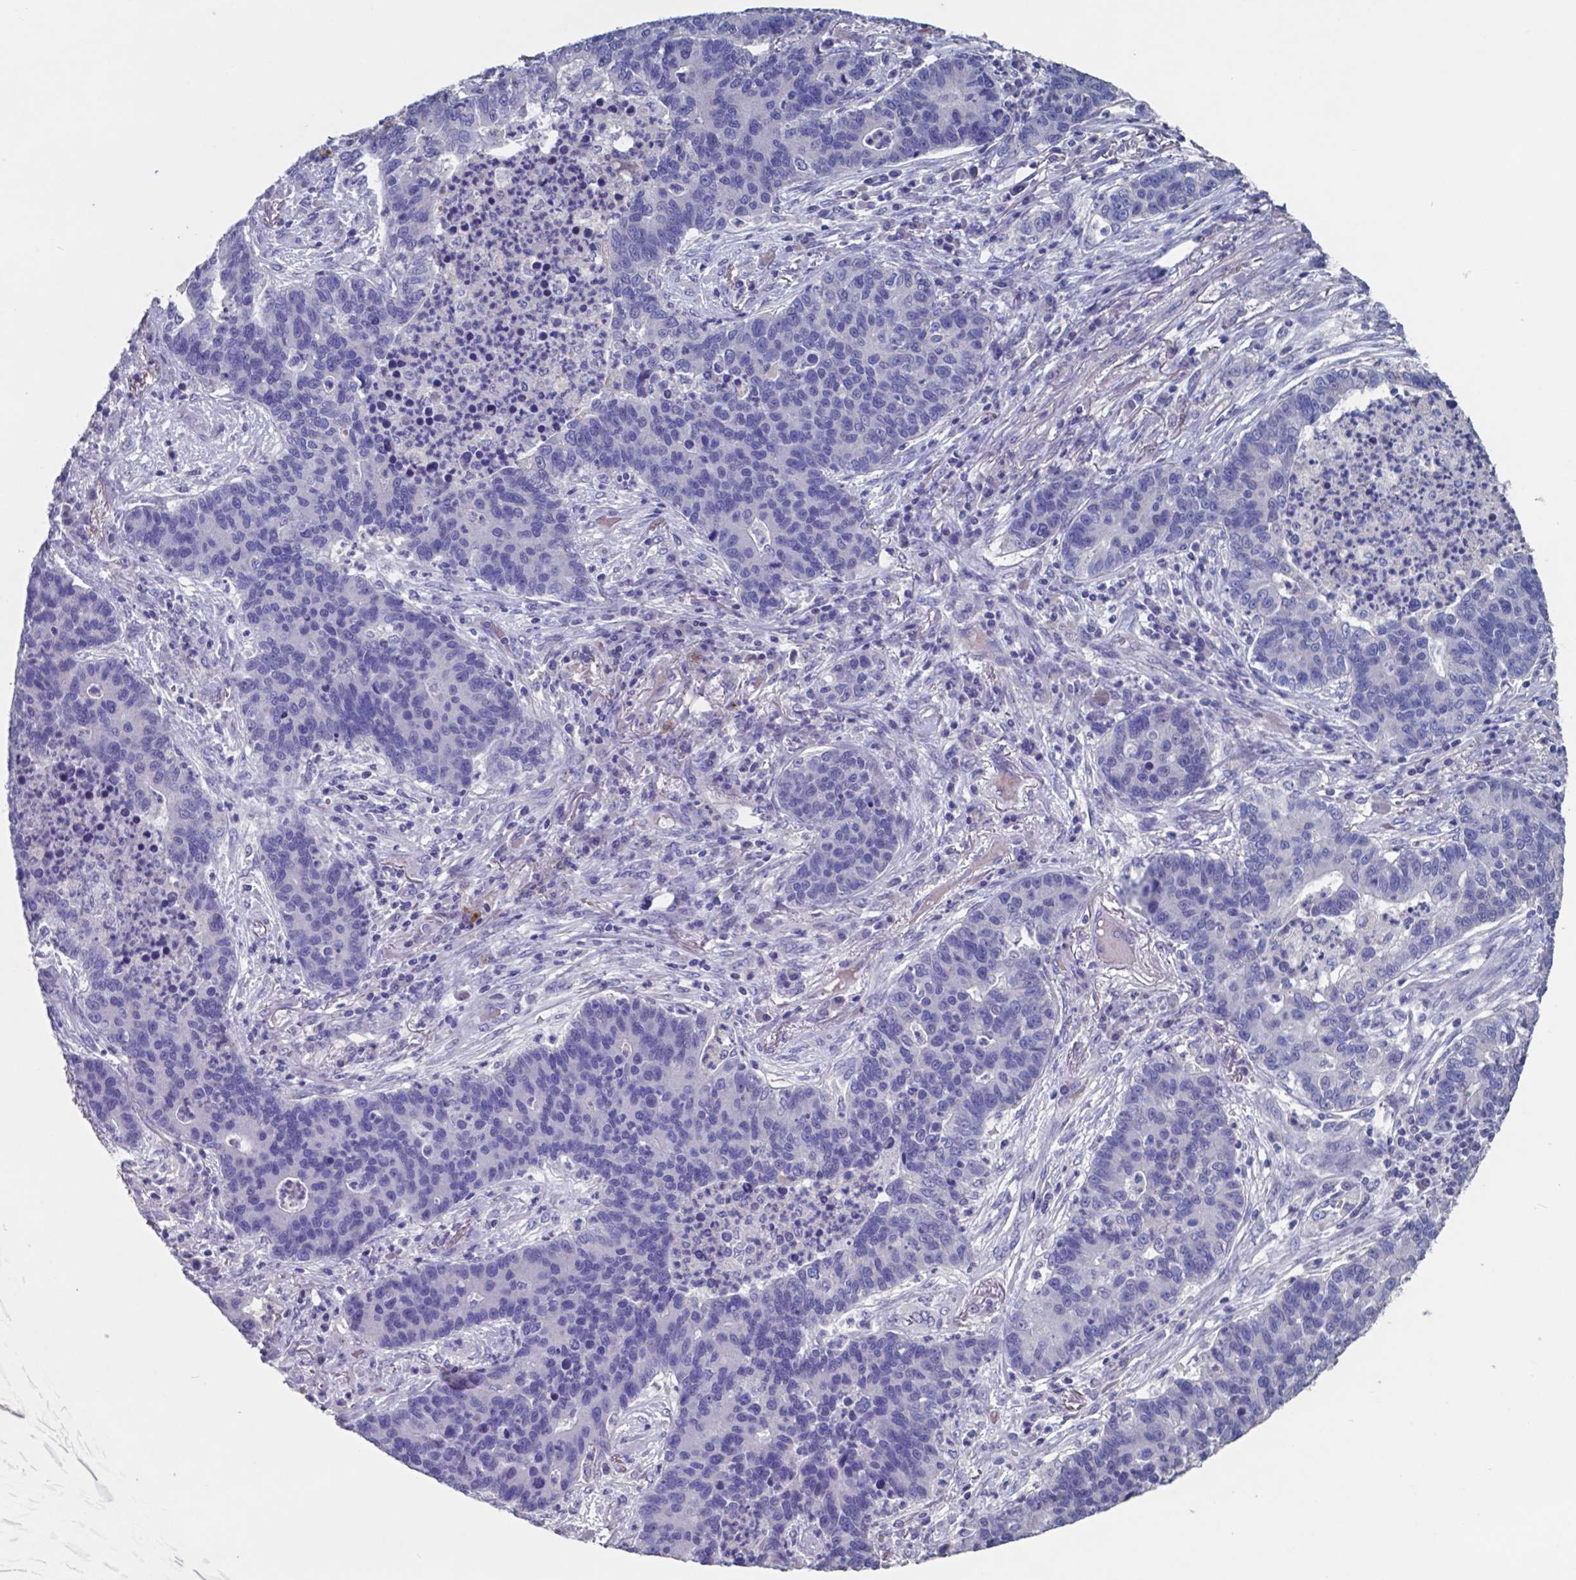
{"staining": {"intensity": "negative", "quantity": "none", "location": "none"}, "tissue": "lung cancer", "cell_type": "Tumor cells", "image_type": "cancer", "snomed": [{"axis": "morphology", "description": "Adenocarcinoma, NOS"}, {"axis": "topography", "description": "Lung"}], "caption": "Lung adenocarcinoma stained for a protein using IHC reveals no expression tumor cells.", "gene": "TTR", "patient": {"sex": "female", "age": 57}}